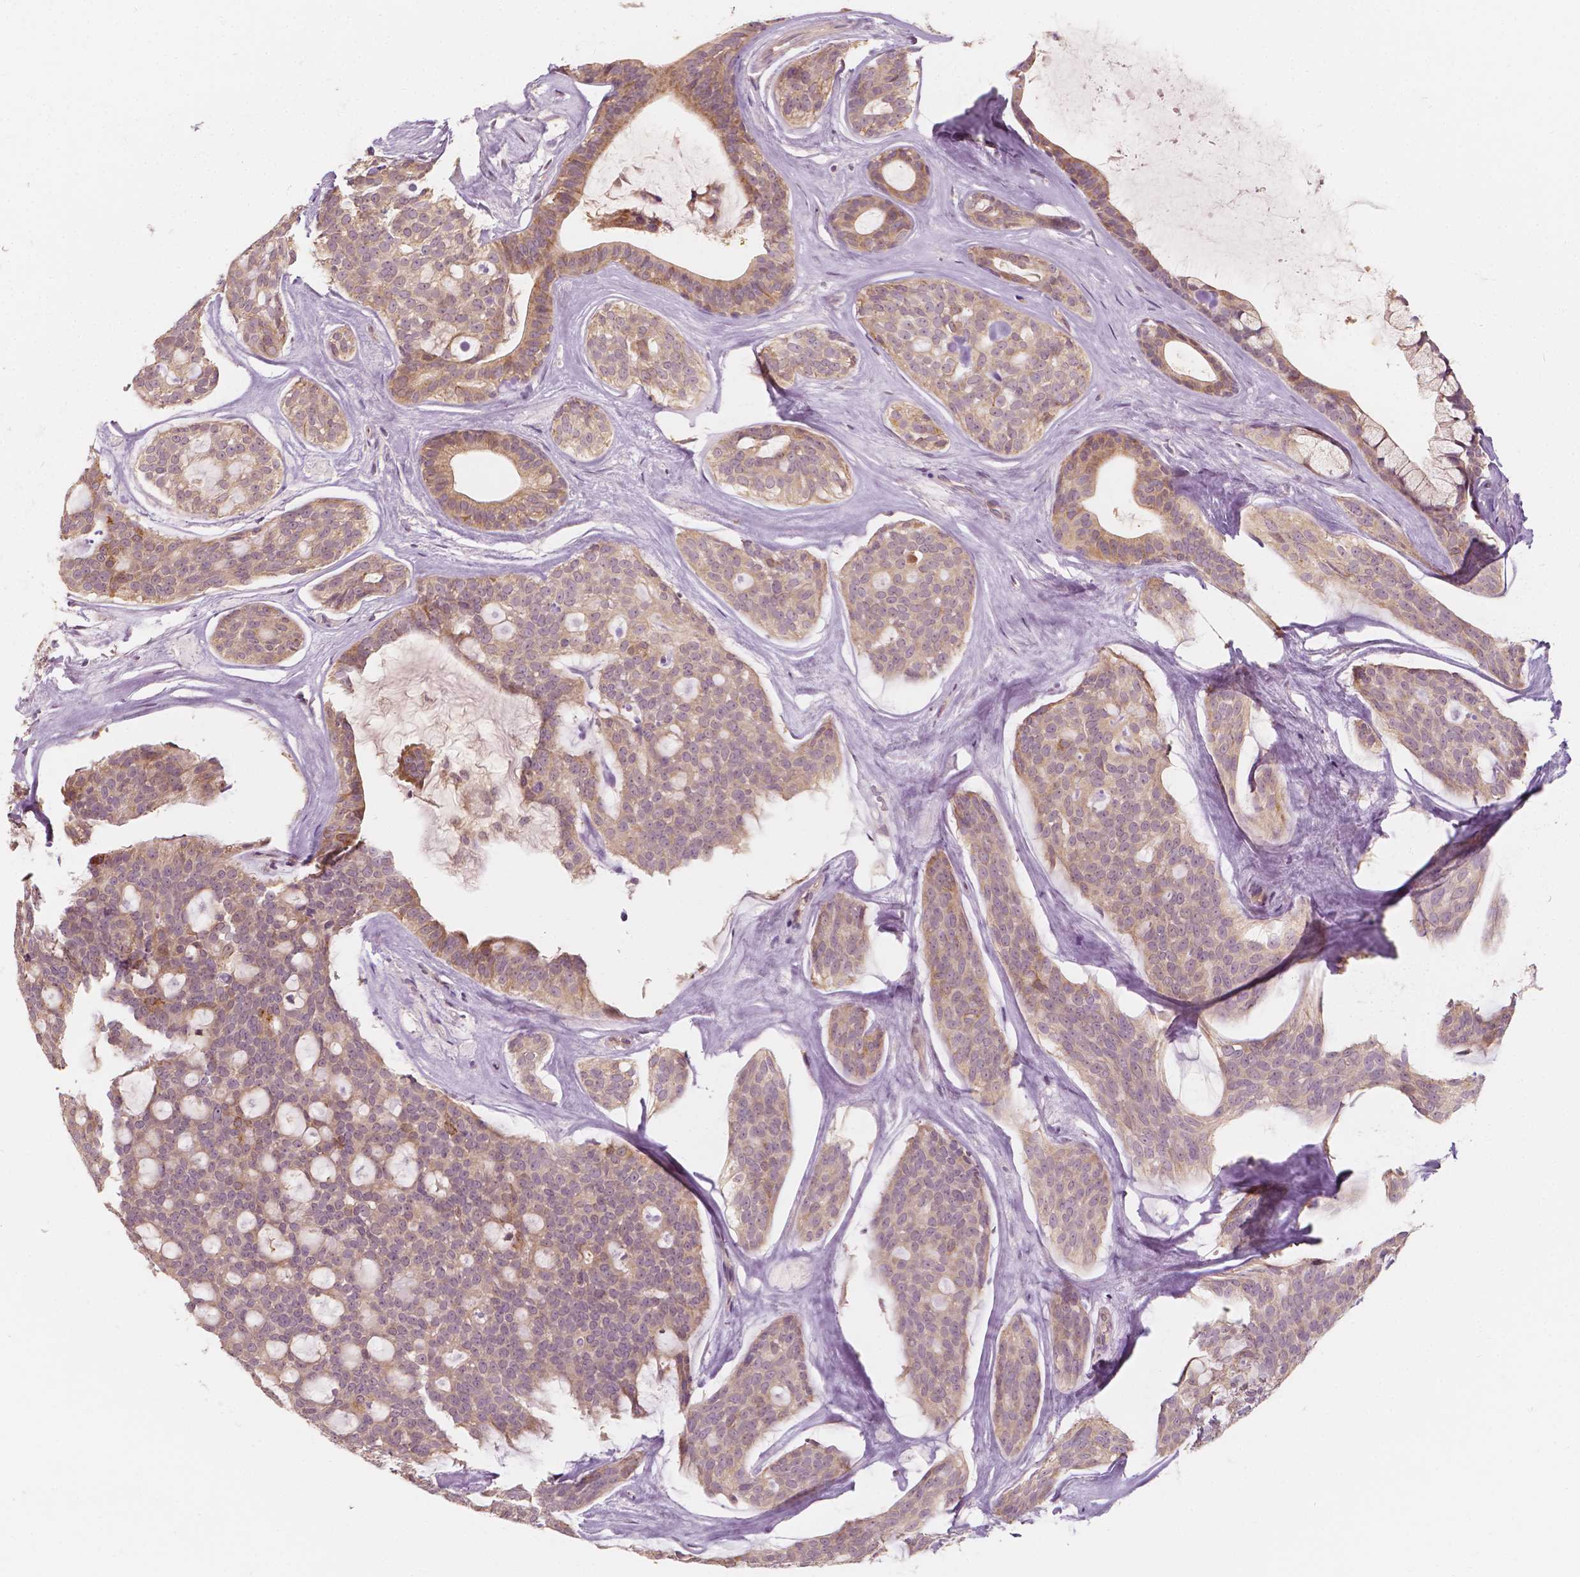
{"staining": {"intensity": "moderate", "quantity": "25%-75%", "location": "cytoplasmic/membranous"}, "tissue": "head and neck cancer", "cell_type": "Tumor cells", "image_type": "cancer", "snomed": [{"axis": "morphology", "description": "Adenocarcinoma, NOS"}, {"axis": "topography", "description": "Head-Neck"}], "caption": "The histopathology image displays staining of head and neck cancer (adenocarcinoma), revealing moderate cytoplasmic/membranous protein expression (brown color) within tumor cells. (DAB (3,3'-diaminobenzidine) IHC, brown staining for protein, blue staining for nuclei).", "gene": "SHPK", "patient": {"sex": "male", "age": 66}}